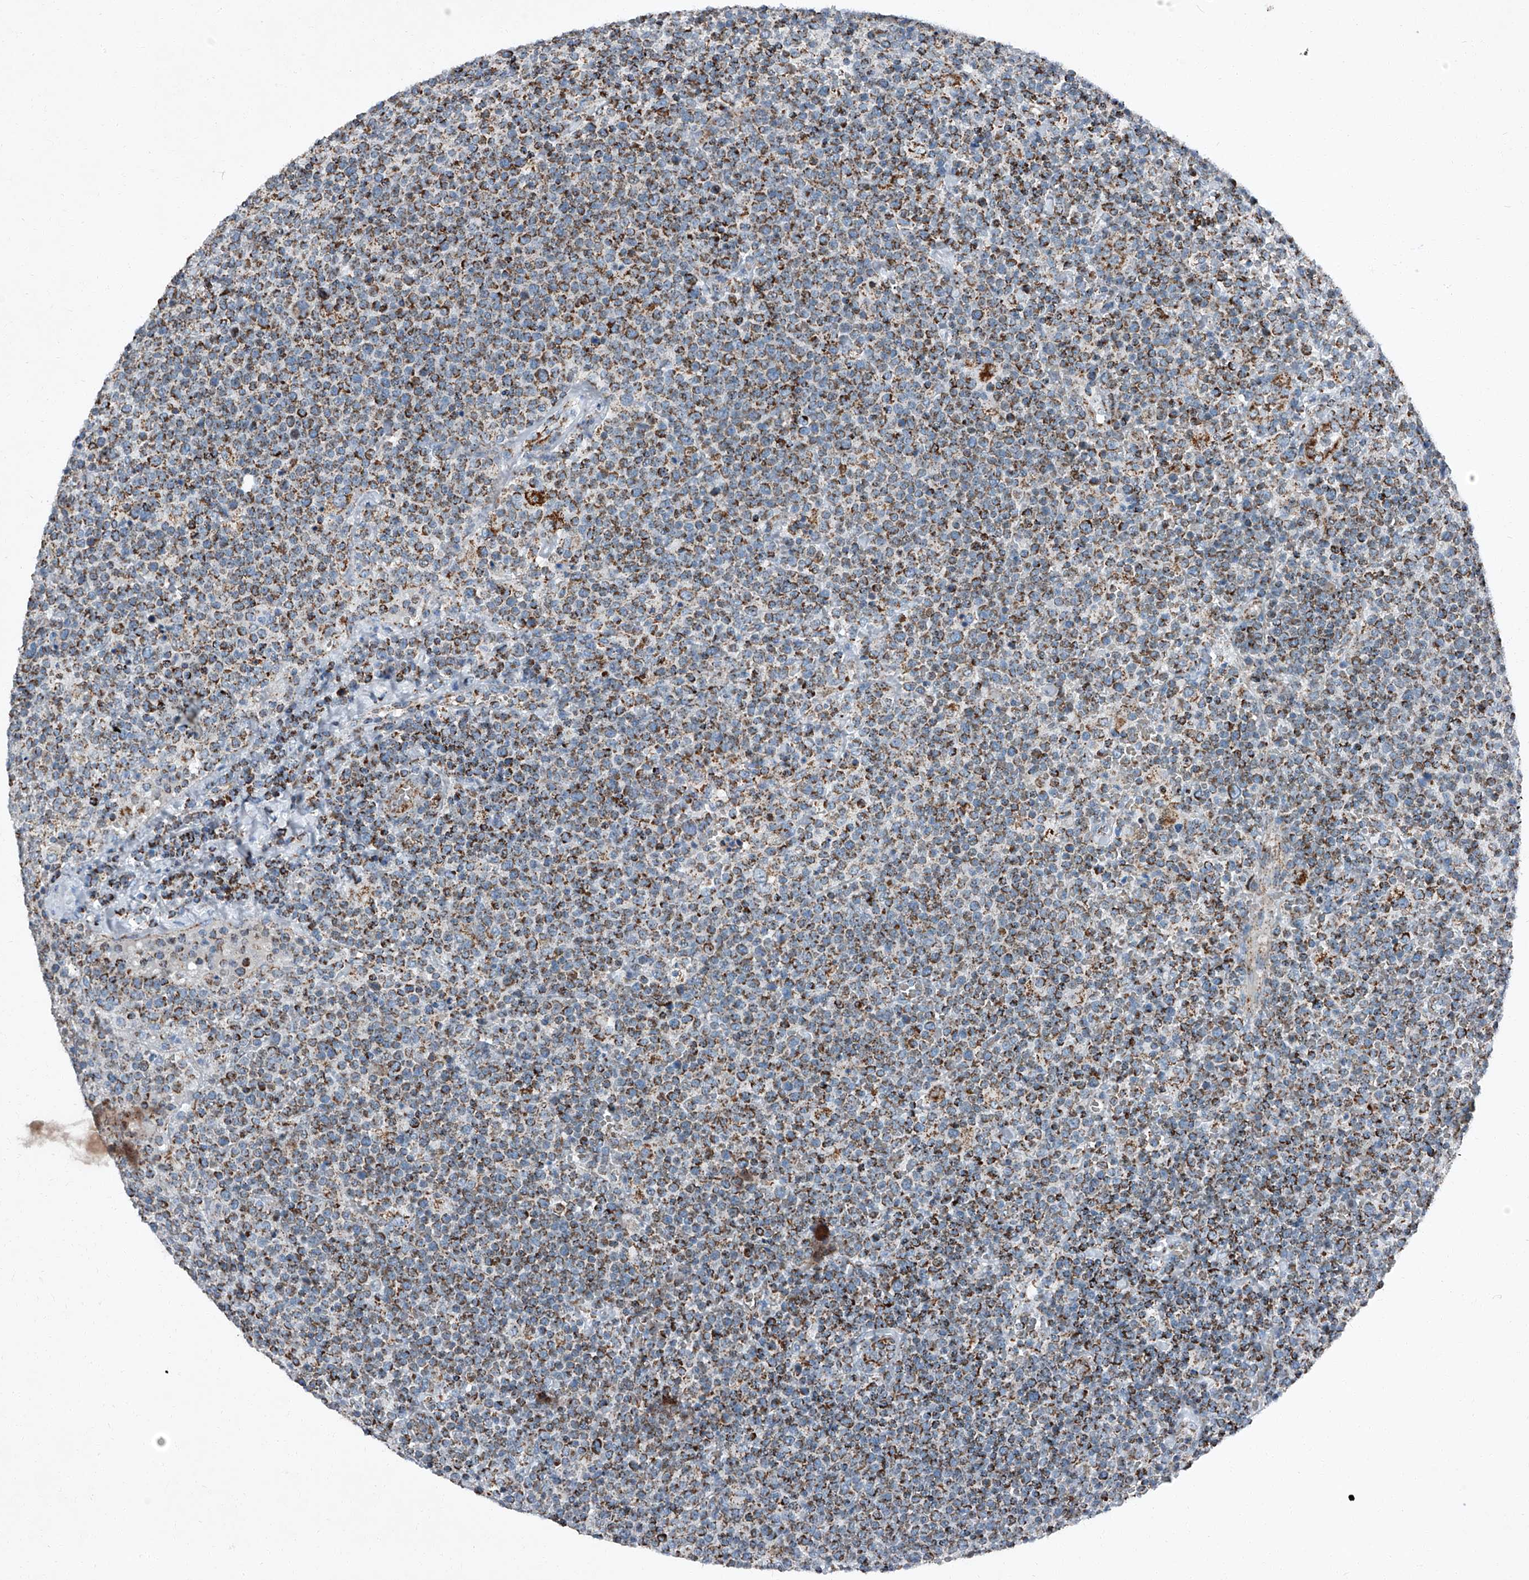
{"staining": {"intensity": "moderate", "quantity": ">75%", "location": "cytoplasmic/membranous"}, "tissue": "lymphoma", "cell_type": "Tumor cells", "image_type": "cancer", "snomed": [{"axis": "morphology", "description": "Malignant lymphoma, non-Hodgkin's type, High grade"}, {"axis": "topography", "description": "Lymph node"}], "caption": "Tumor cells display medium levels of moderate cytoplasmic/membranous positivity in approximately >75% of cells in human lymphoma. The staining was performed using DAB (3,3'-diaminobenzidine), with brown indicating positive protein expression. Nuclei are stained blue with hematoxylin.", "gene": "CHRNA7", "patient": {"sex": "male", "age": 61}}